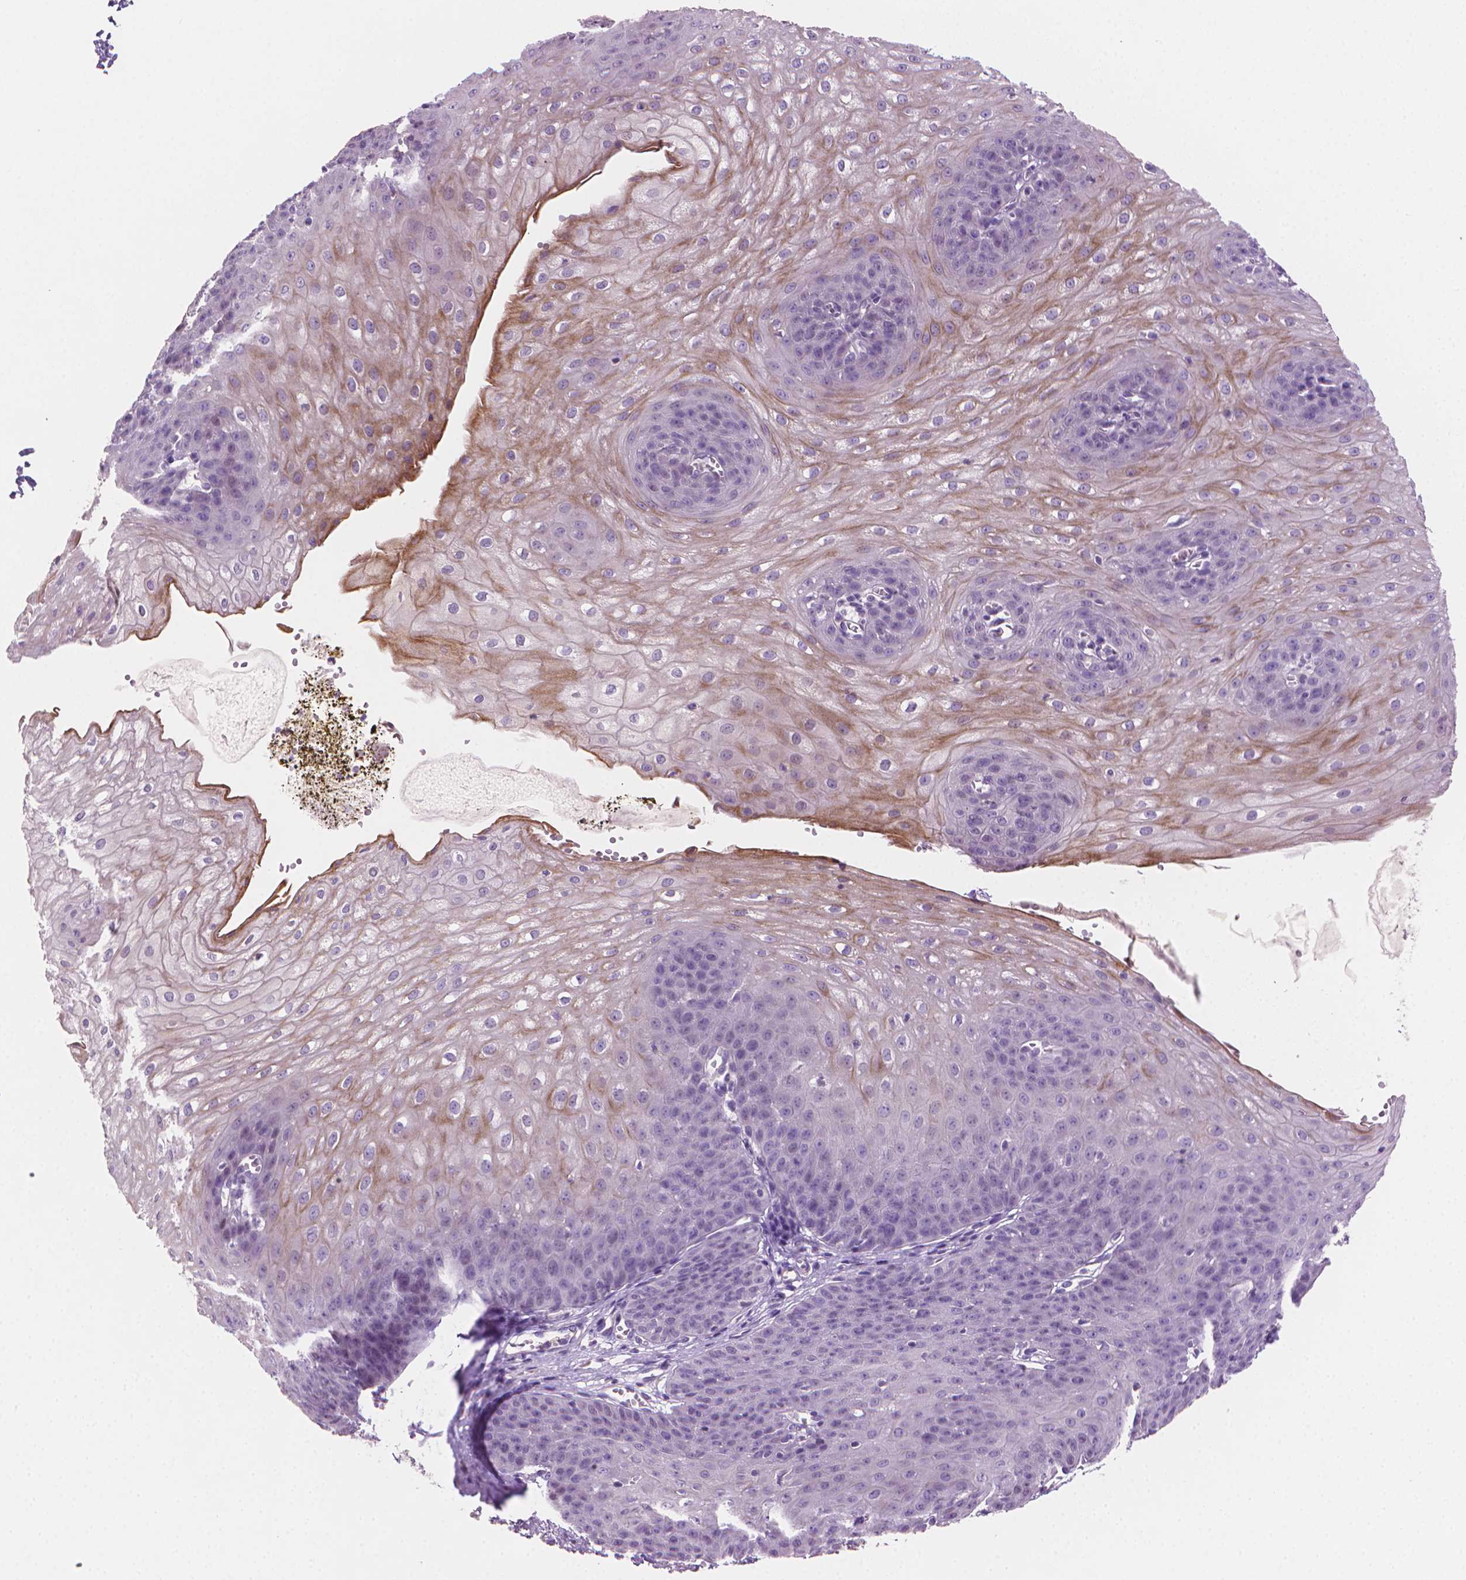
{"staining": {"intensity": "weak", "quantity": "<25%", "location": "cytoplasmic/membranous"}, "tissue": "esophagus", "cell_type": "Squamous epithelial cells", "image_type": "normal", "snomed": [{"axis": "morphology", "description": "Normal tissue, NOS"}, {"axis": "topography", "description": "Esophagus"}], "caption": "Squamous epithelial cells show no significant protein staining in unremarkable esophagus. (DAB (3,3'-diaminobenzidine) IHC, high magnification).", "gene": "CLXN", "patient": {"sex": "male", "age": 71}}